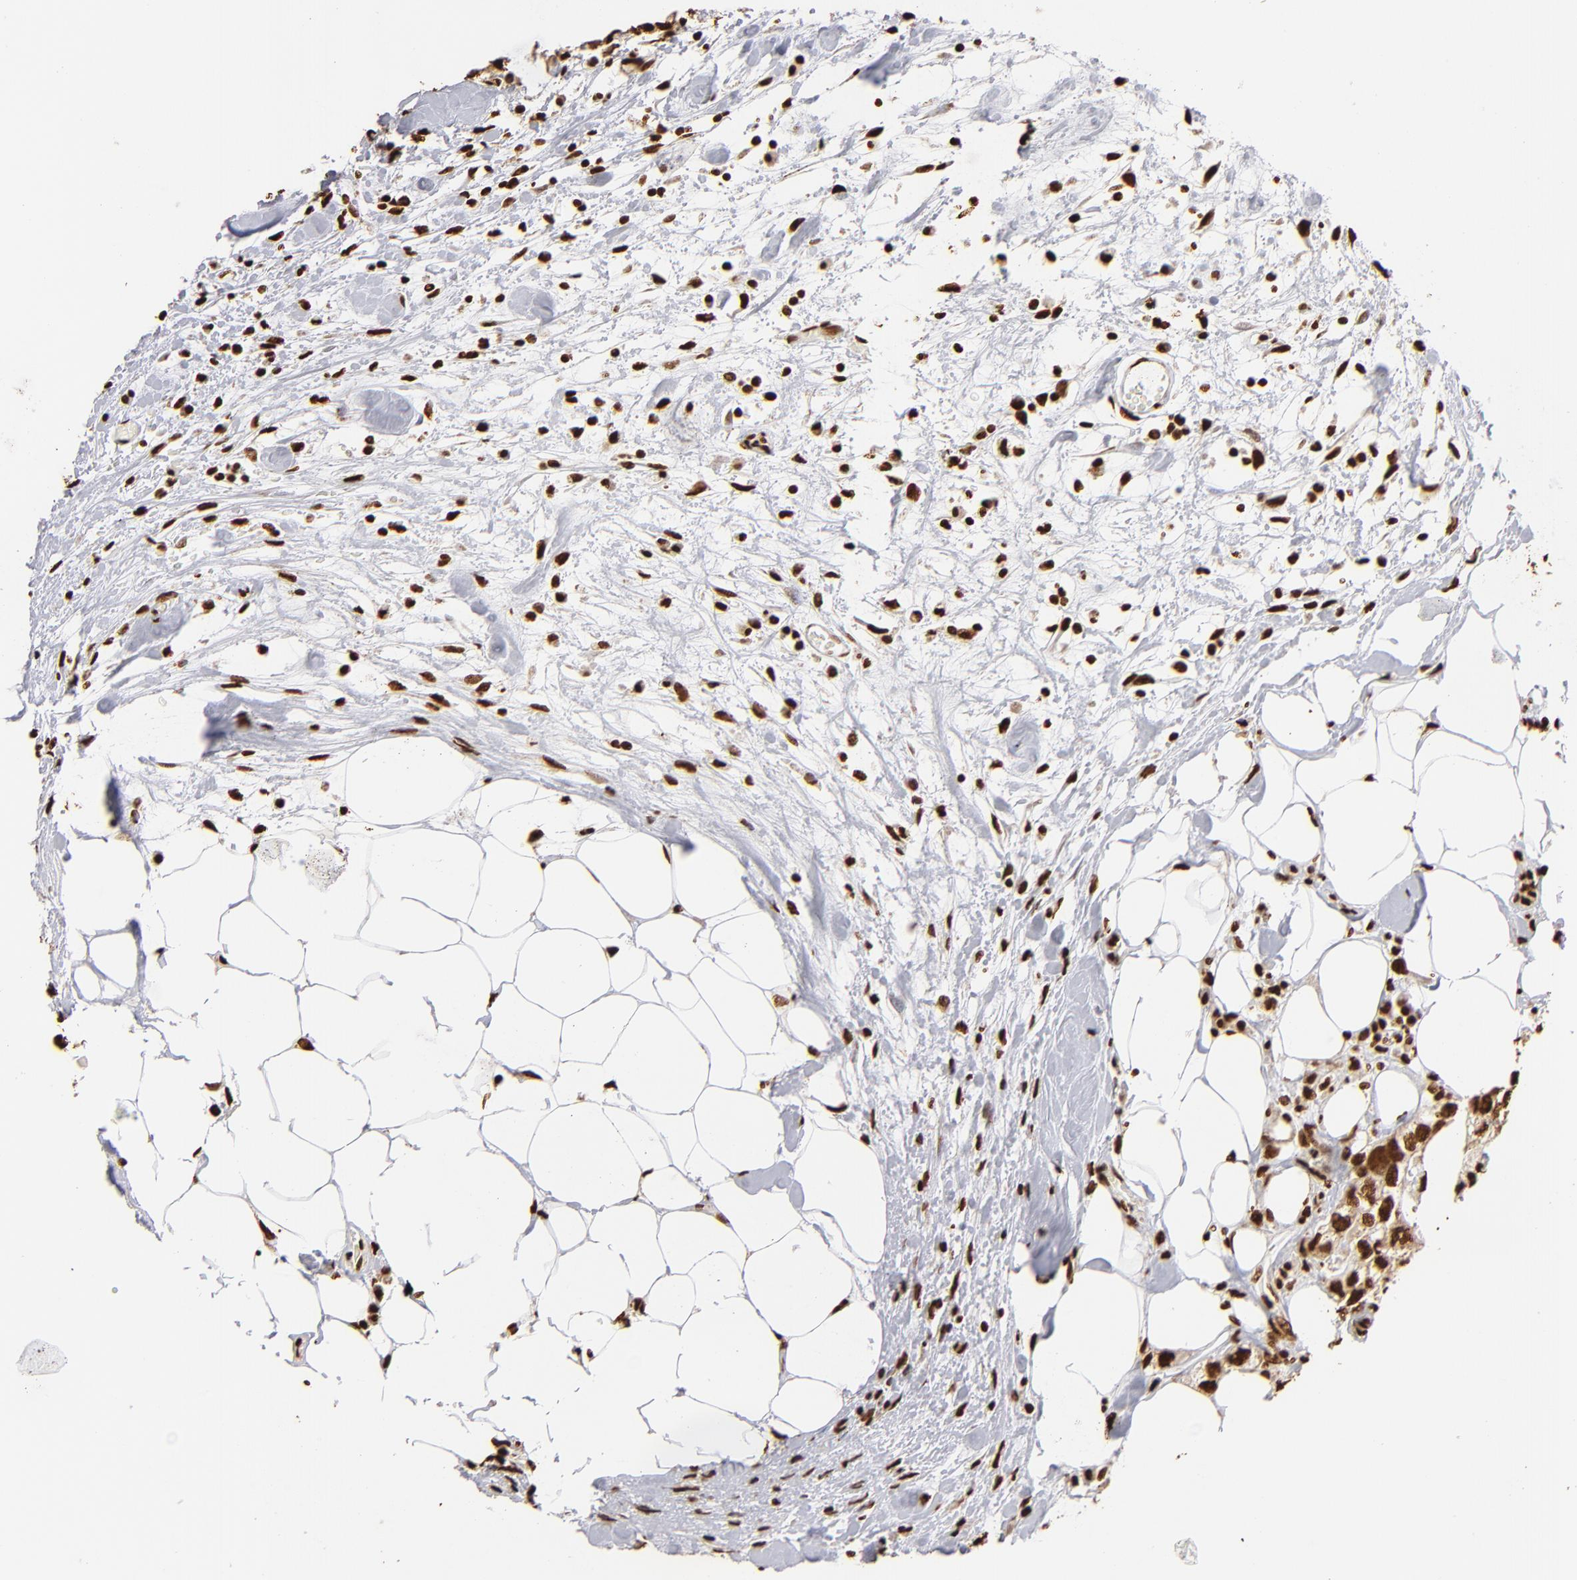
{"staining": {"intensity": "strong", "quantity": ">75%", "location": "nuclear"}, "tissue": "colorectal cancer", "cell_type": "Tumor cells", "image_type": "cancer", "snomed": [{"axis": "morphology", "description": "Adenocarcinoma, NOS"}, {"axis": "topography", "description": "Rectum"}], "caption": "Colorectal adenocarcinoma stained with immunohistochemistry exhibits strong nuclear staining in approximately >75% of tumor cells. (Stains: DAB in brown, nuclei in blue, Microscopy: brightfield microscopy at high magnification).", "gene": "ILF3", "patient": {"sex": "female", "age": 57}}